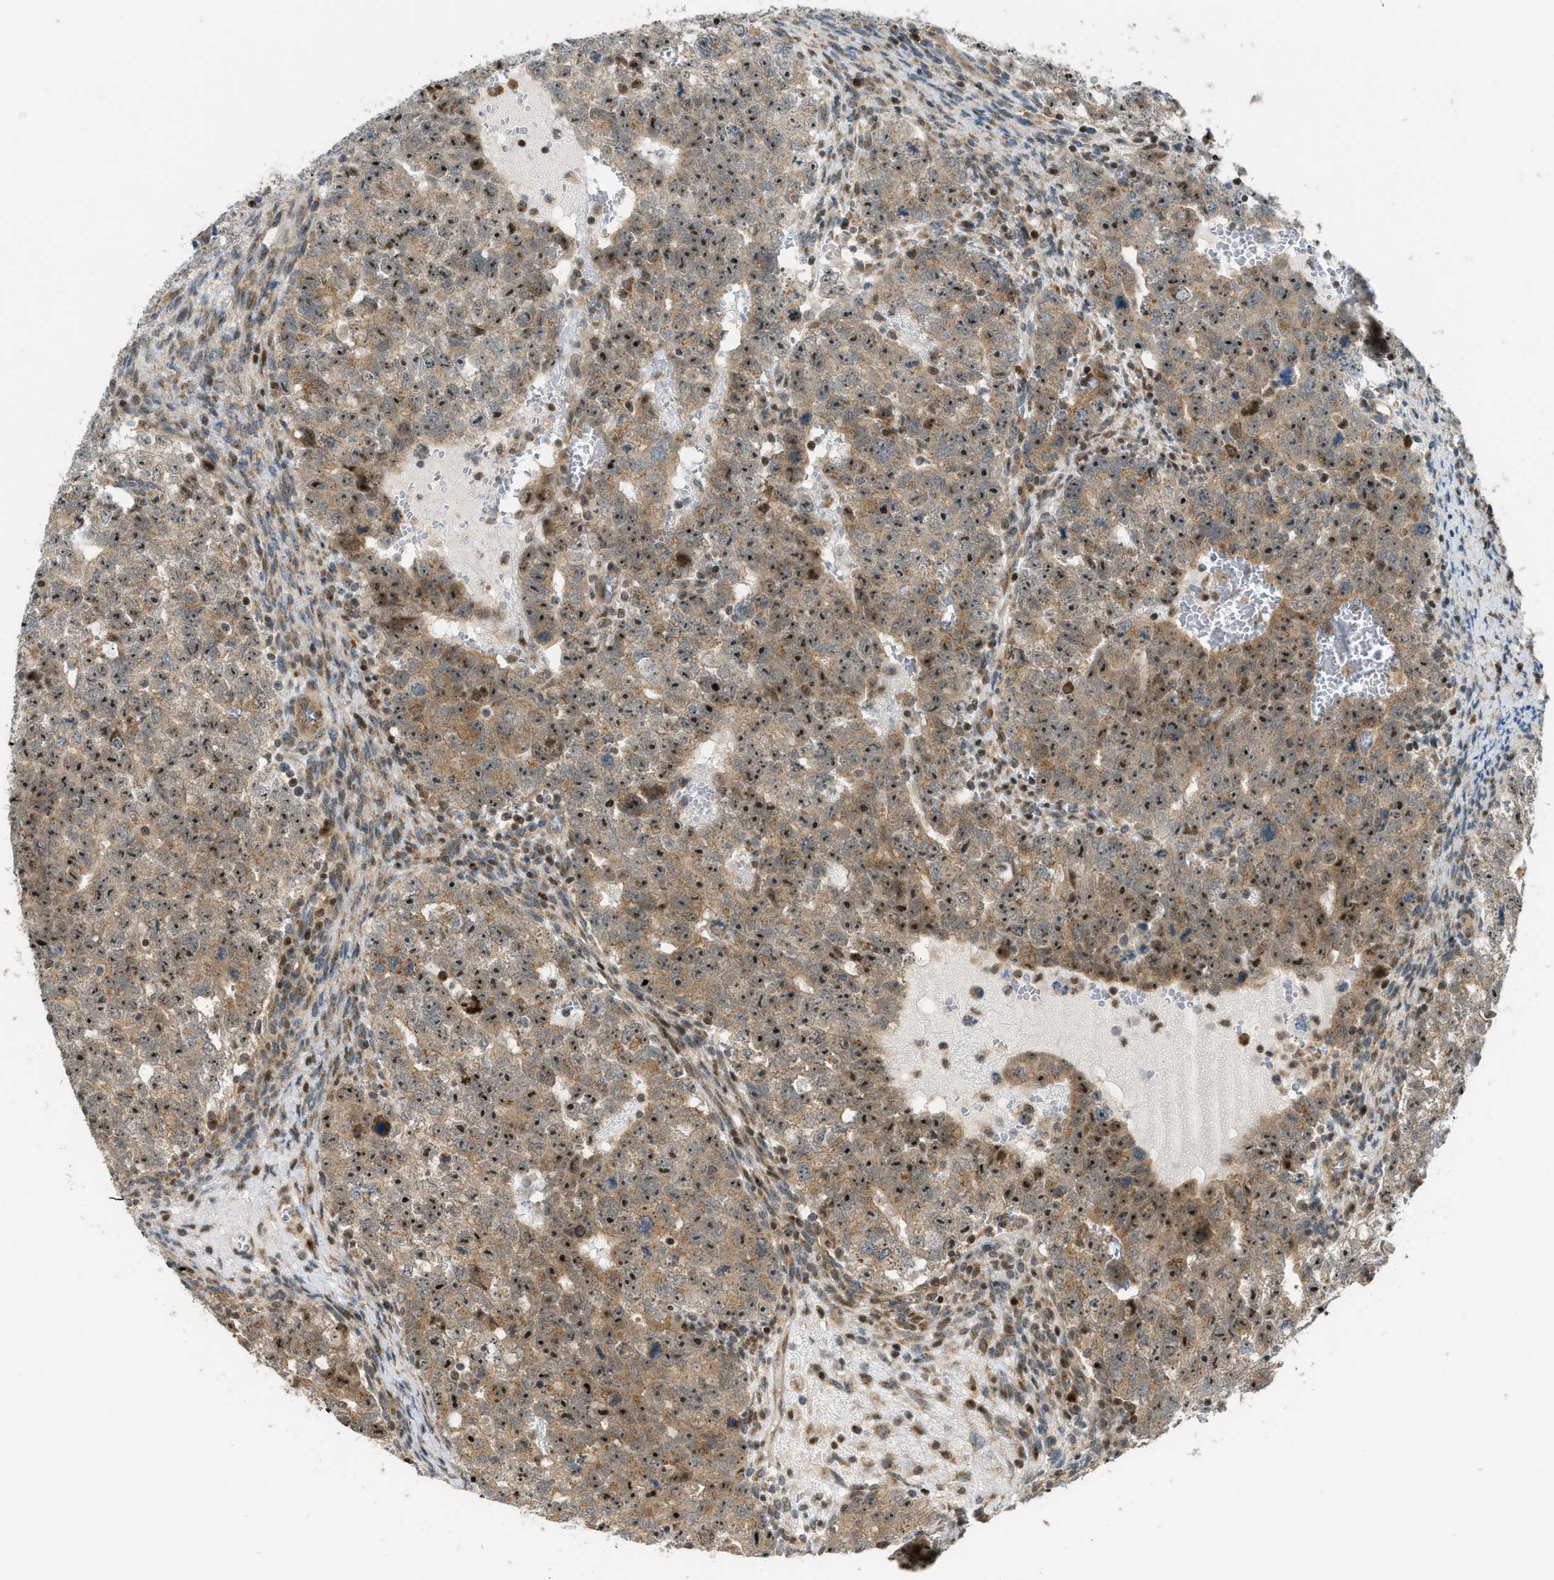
{"staining": {"intensity": "moderate", "quantity": ">75%", "location": "cytoplasmic/membranous,nuclear"}, "tissue": "testis cancer", "cell_type": "Tumor cells", "image_type": "cancer", "snomed": [{"axis": "morphology", "description": "Seminoma, NOS"}, {"axis": "morphology", "description": "Carcinoma, Embryonal, NOS"}, {"axis": "topography", "description": "Testis"}], "caption": "Immunohistochemistry (DAB) staining of testis cancer (seminoma) shows moderate cytoplasmic/membranous and nuclear protein staining in approximately >75% of tumor cells.", "gene": "CCDC186", "patient": {"sex": "male", "age": 38}}